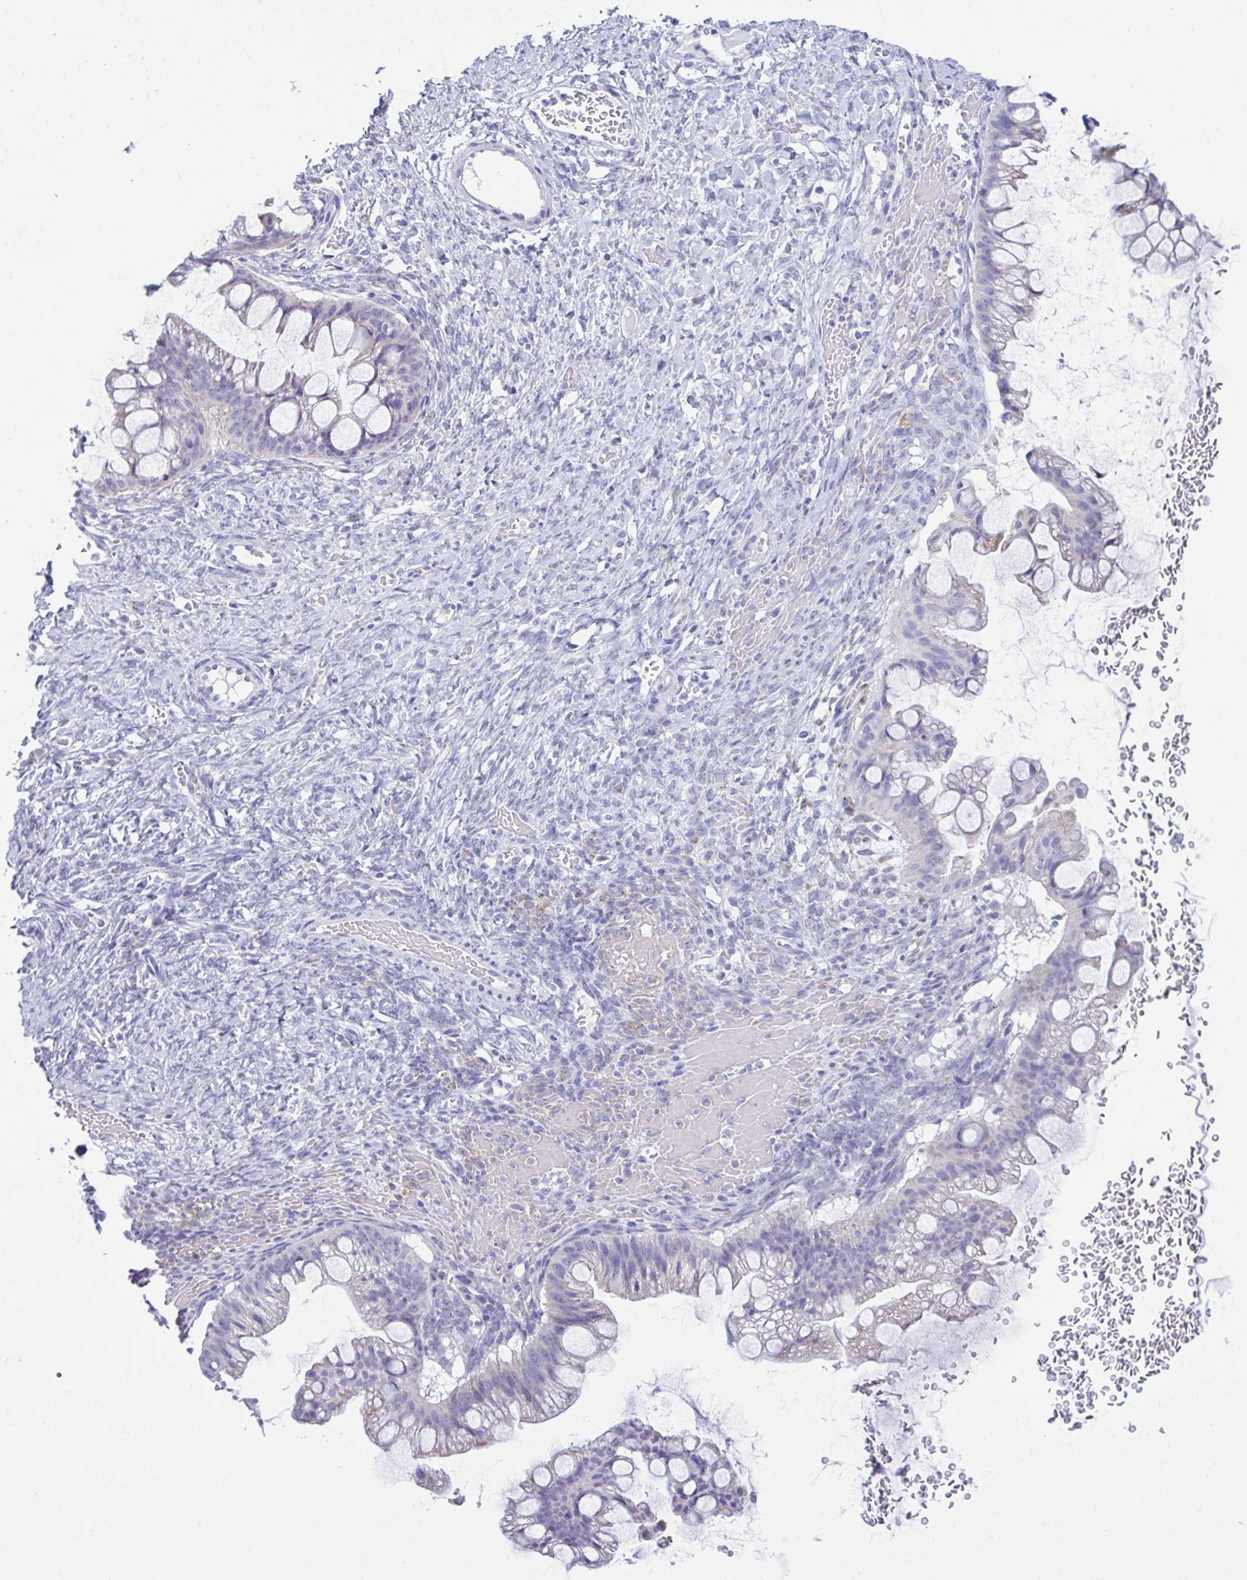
{"staining": {"intensity": "weak", "quantity": "<25%", "location": "cytoplasmic/membranous"}, "tissue": "ovarian cancer", "cell_type": "Tumor cells", "image_type": "cancer", "snomed": [{"axis": "morphology", "description": "Cystadenocarcinoma, mucinous, NOS"}, {"axis": "topography", "description": "Ovary"}], "caption": "Ovarian mucinous cystadenocarcinoma was stained to show a protein in brown. There is no significant positivity in tumor cells.", "gene": "BBS1", "patient": {"sex": "female", "age": 73}}